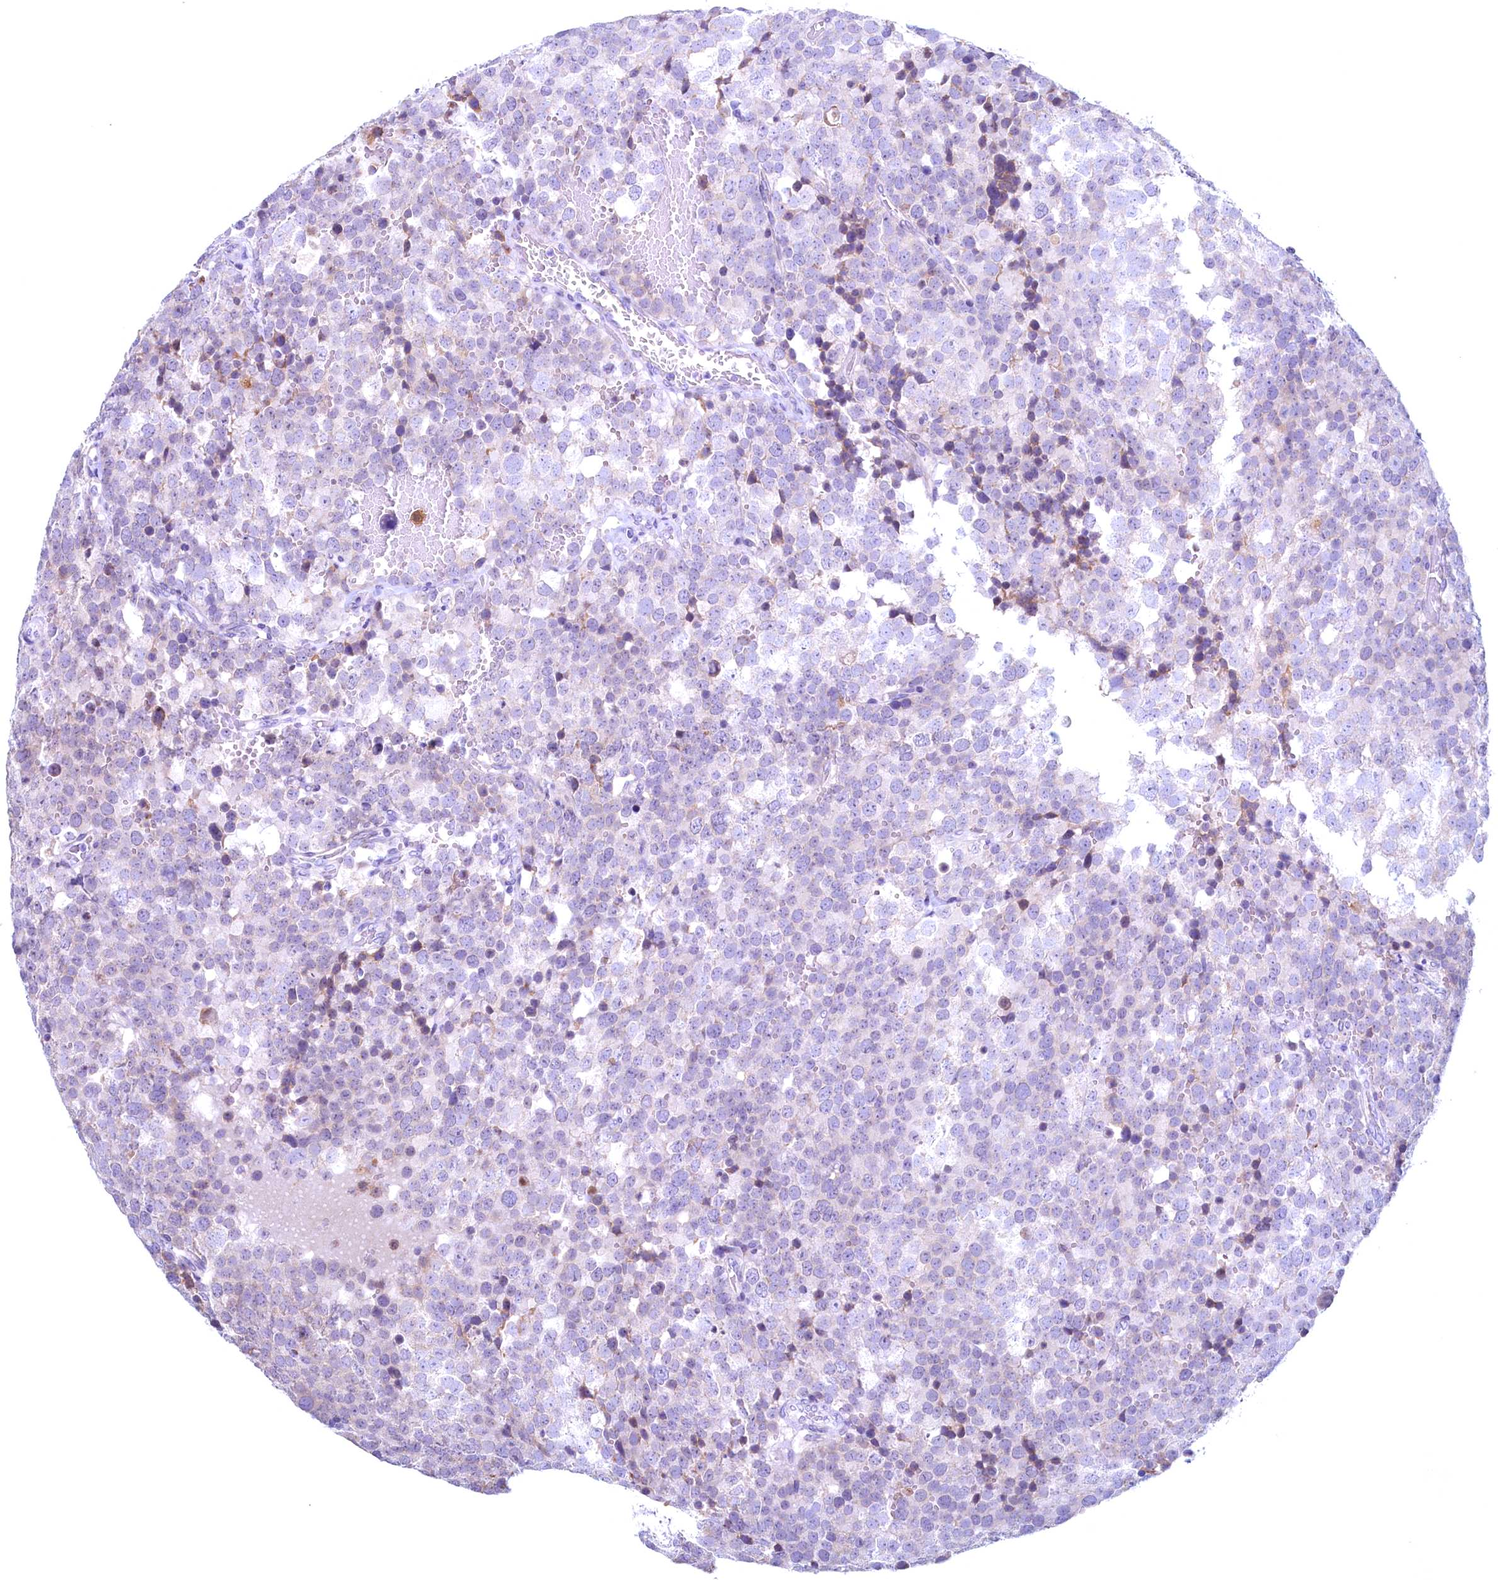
{"staining": {"intensity": "weak", "quantity": "<25%", "location": "cytoplasmic/membranous"}, "tissue": "testis cancer", "cell_type": "Tumor cells", "image_type": "cancer", "snomed": [{"axis": "morphology", "description": "Seminoma, NOS"}, {"axis": "topography", "description": "Testis"}], "caption": "Immunohistochemical staining of seminoma (testis) shows no significant expression in tumor cells. (DAB immunohistochemistry, high magnification).", "gene": "MAP1LC3A", "patient": {"sex": "male", "age": 71}}